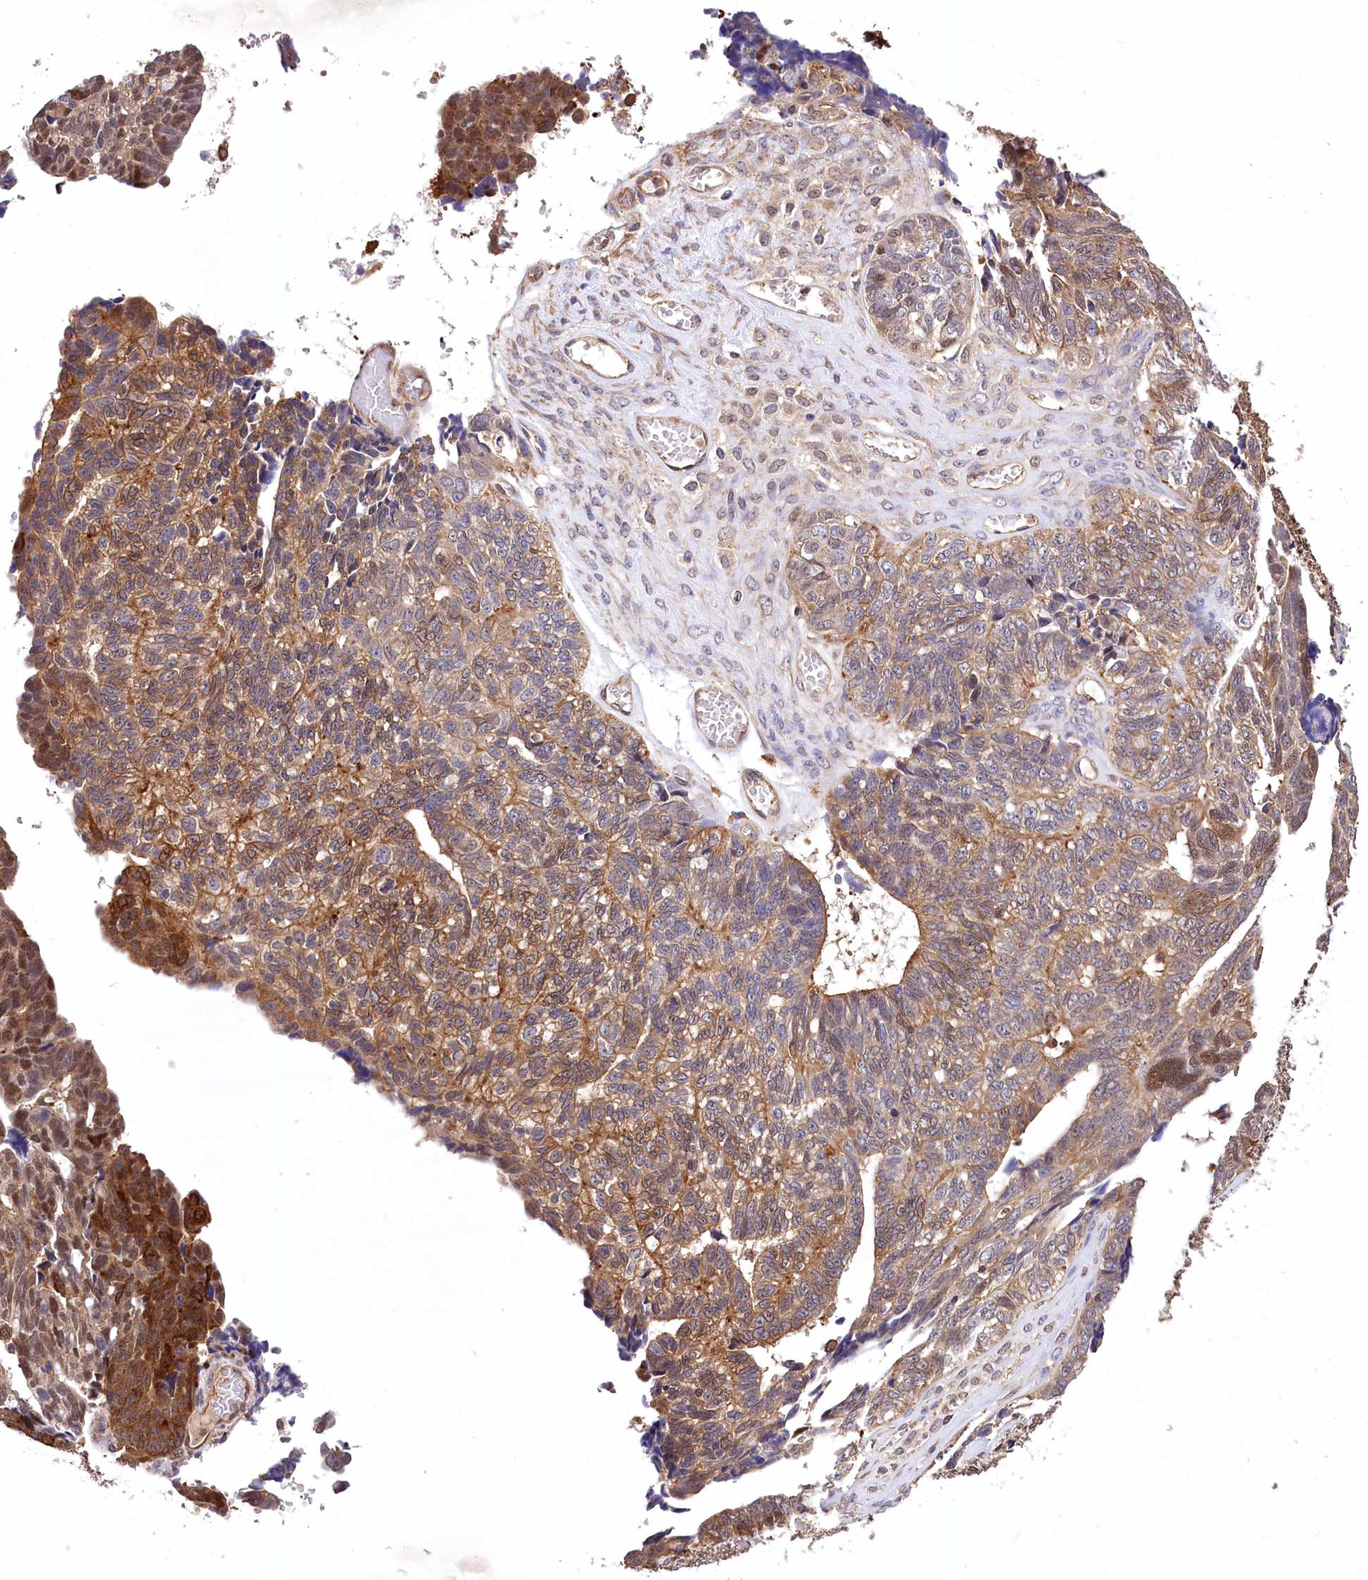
{"staining": {"intensity": "moderate", "quantity": "25%-75%", "location": "cytoplasmic/membranous,nuclear"}, "tissue": "ovarian cancer", "cell_type": "Tumor cells", "image_type": "cancer", "snomed": [{"axis": "morphology", "description": "Cystadenocarcinoma, serous, NOS"}, {"axis": "topography", "description": "Ovary"}], "caption": "Immunohistochemical staining of ovarian serous cystadenocarcinoma shows moderate cytoplasmic/membranous and nuclear protein expression in approximately 25%-75% of tumor cells. The protein of interest is stained brown, and the nuclei are stained in blue (DAB (3,3'-diaminobenzidine) IHC with brightfield microscopy, high magnification).", "gene": "DPP3", "patient": {"sex": "female", "age": 79}}